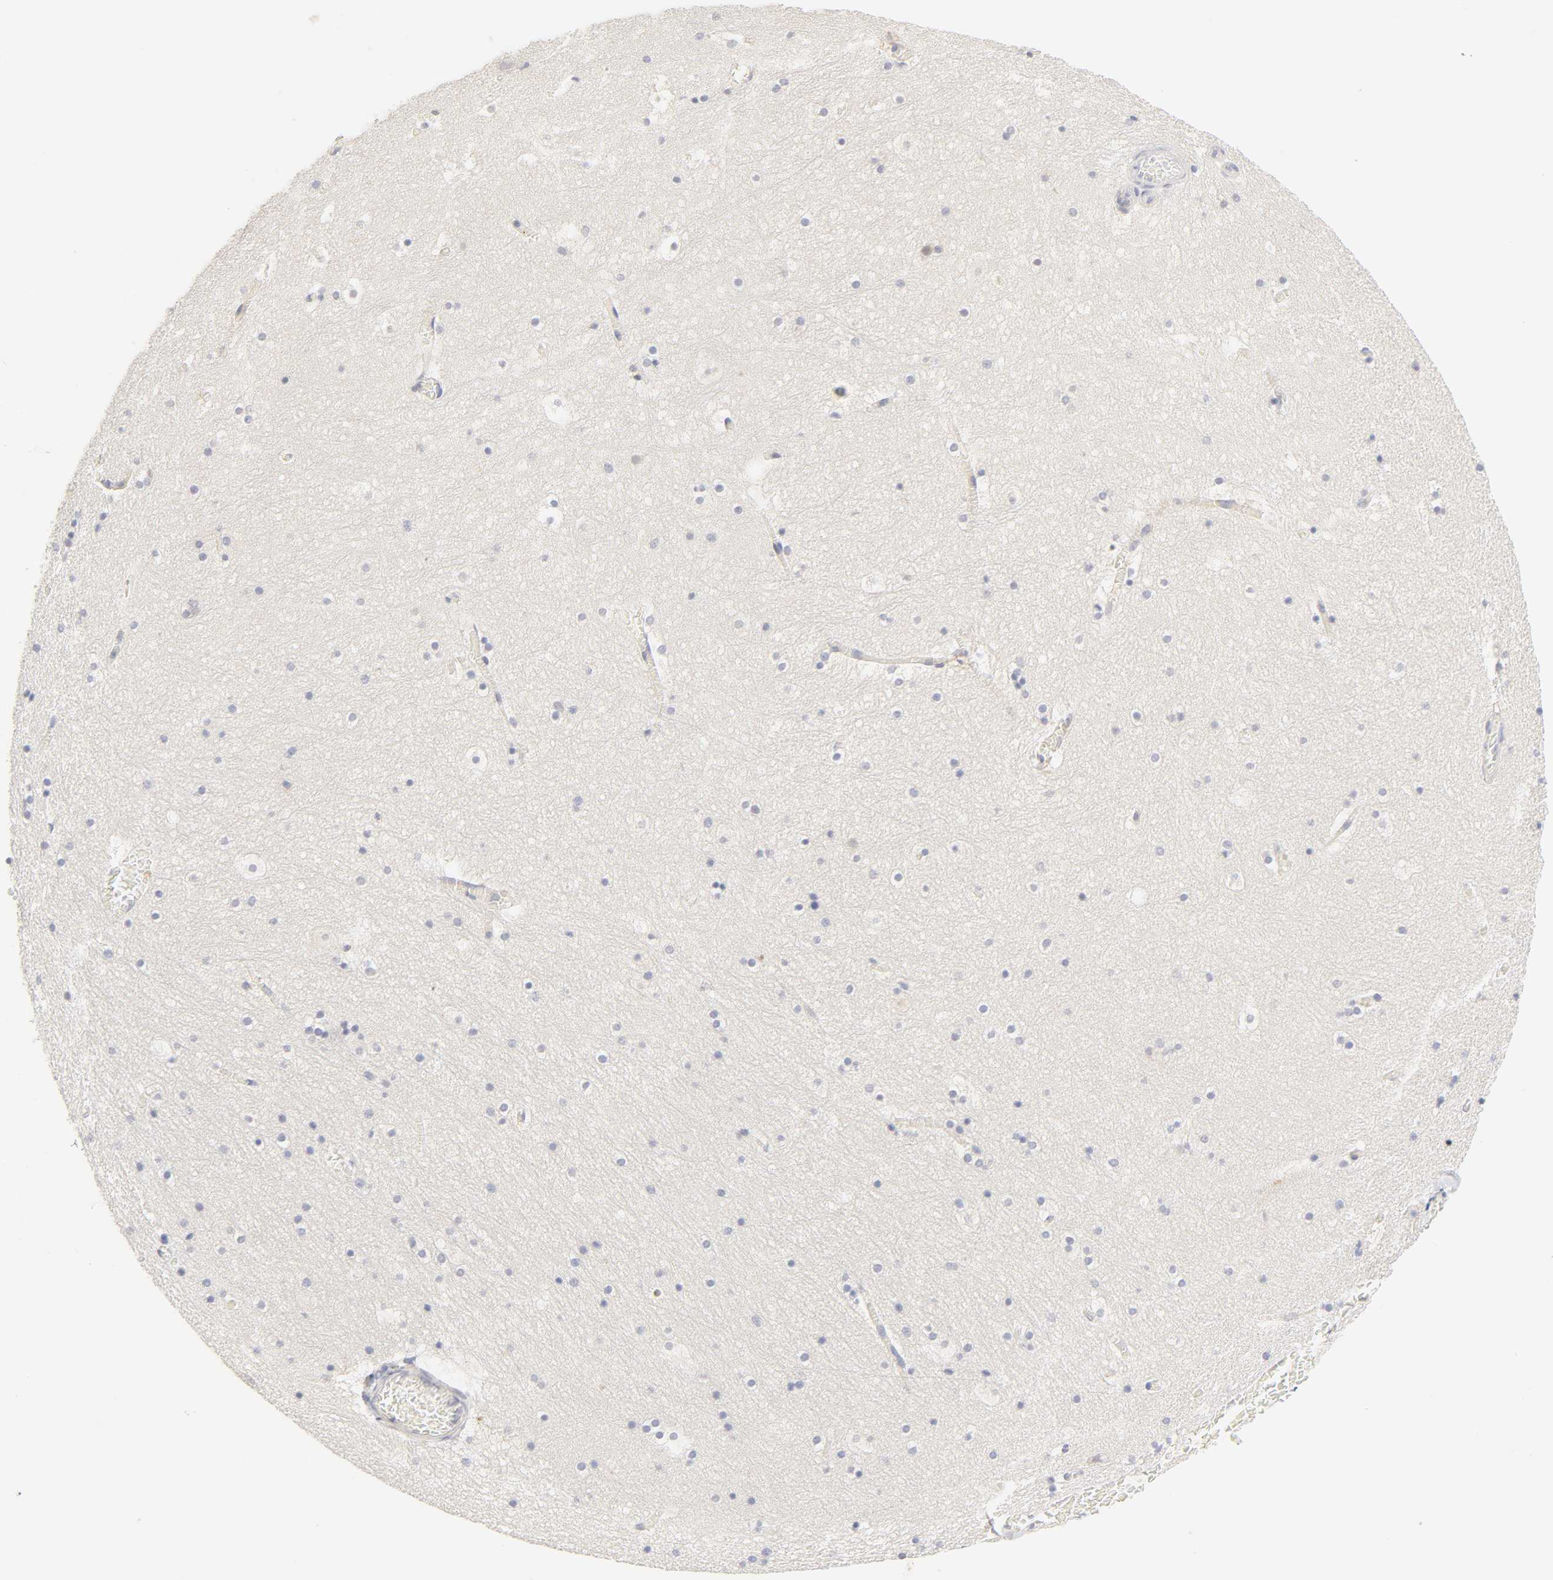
{"staining": {"intensity": "negative", "quantity": "none", "location": "none"}, "tissue": "hippocampus", "cell_type": "Glial cells", "image_type": "normal", "snomed": [{"axis": "morphology", "description": "Normal tissue, NOS"}, {"axis": "topography", "description": "Hippocampus"}], "caption": "The histopathology image reveals no staining of glial cells in normal hippocampus. Brightfield microscopy of immunohistochemistry (IHC) stained with DAB (brown) and hematoxylin (blue), captured at high magnification.", "gene": "CYP4B1", "patient": {"sex": "male", "age": 45}}